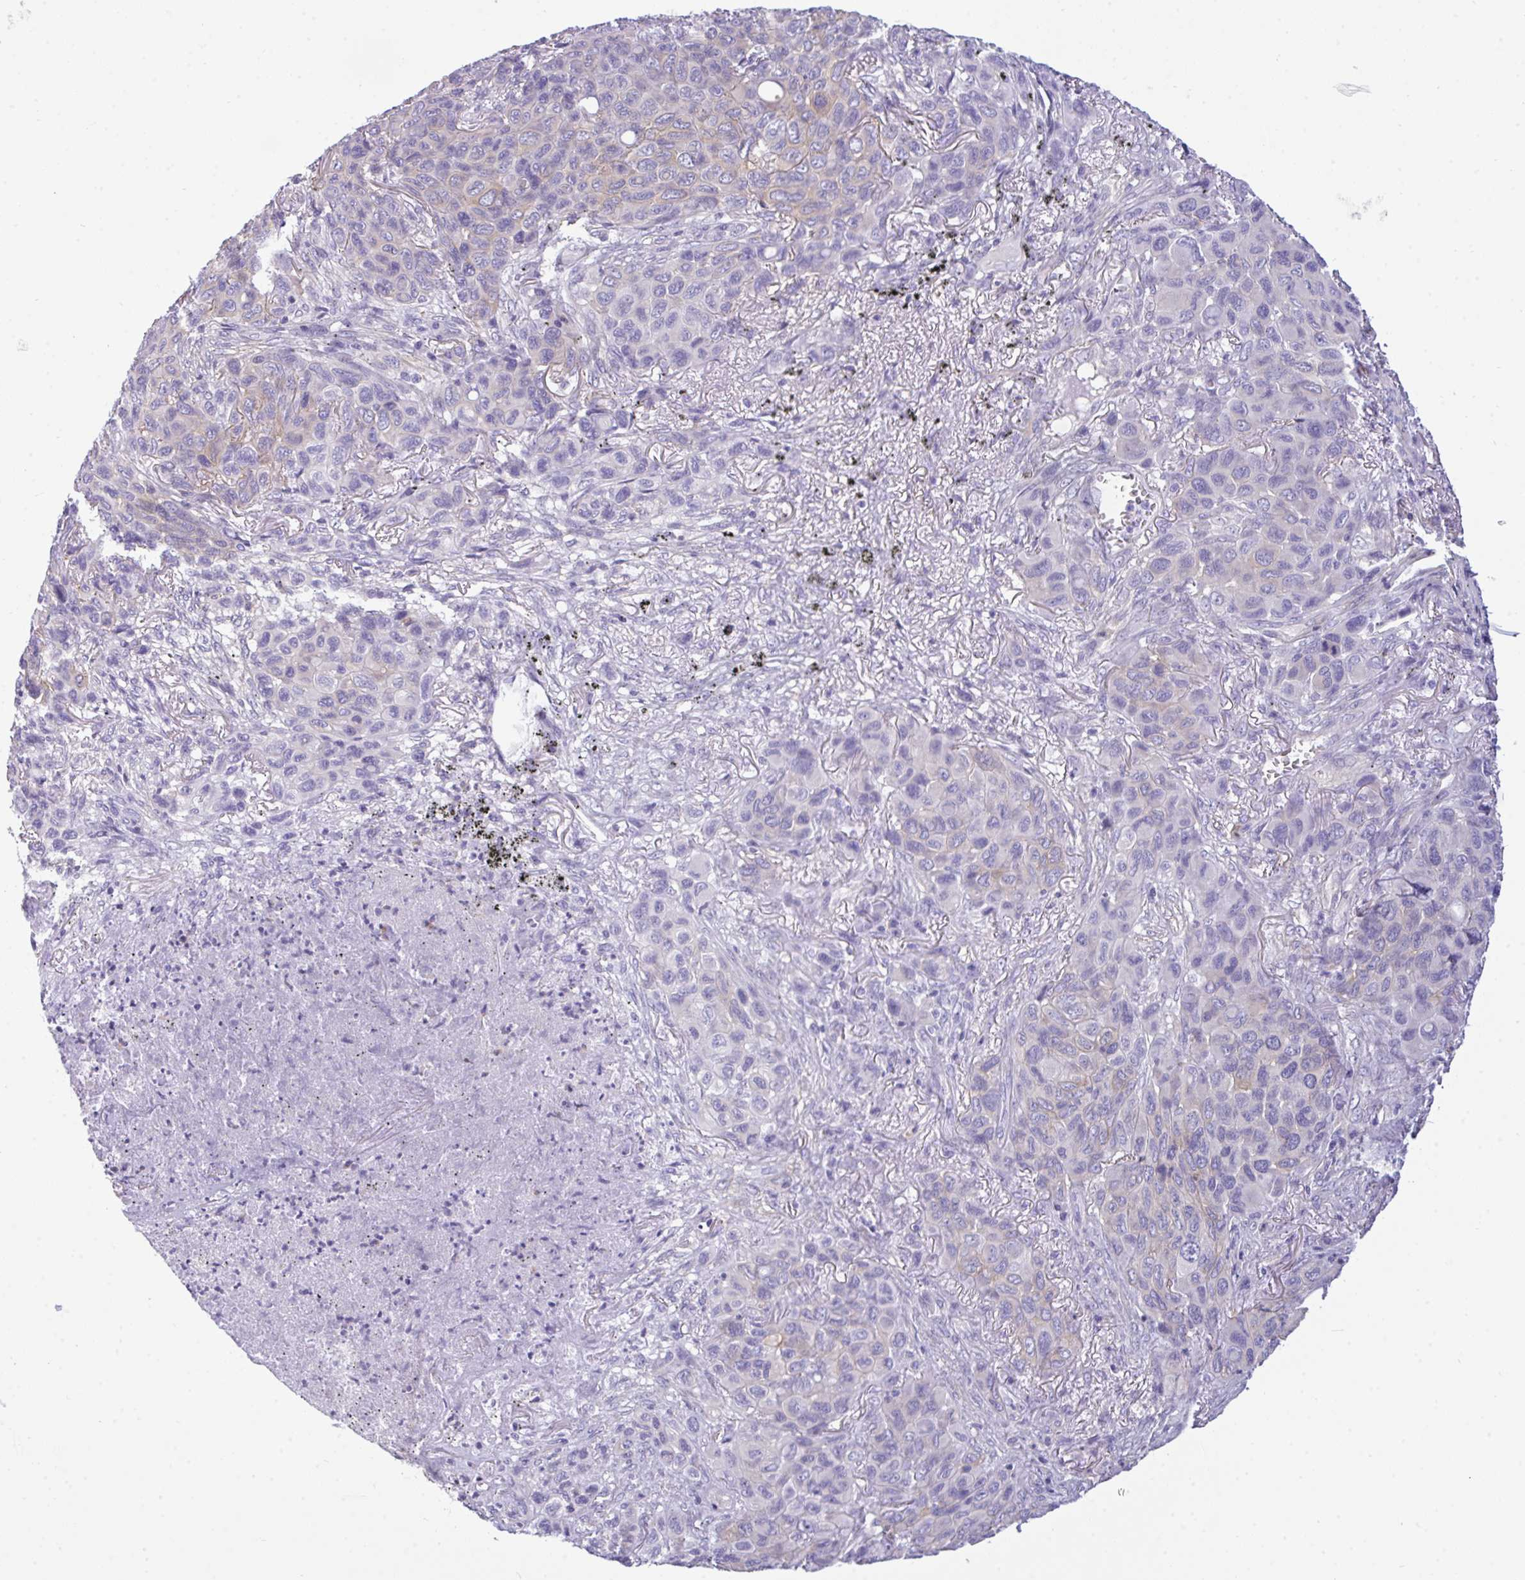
{"staining": {"intensity": "moderate", "quantity": "25%-75%", "location": "cytoplasmic/membranous"}, "tissue": "melanoma", "cell_type": "Tumor cells", "image_type": "cancer", "snomed": [{"axis": "morphology", "description": "Malignant melanoma, Metastatic site"}, {"axis": "topography", "description": "Lung"}], "caption": "Immunohistochemical staining of human malignant melanoma (metastatic site) reveals medium levels of moderate cytoplasmic/membranous staining in about 25%-75% of tumor cells.", "gene": "MYH10", "patient": {"sex": "male", "age": 48}}